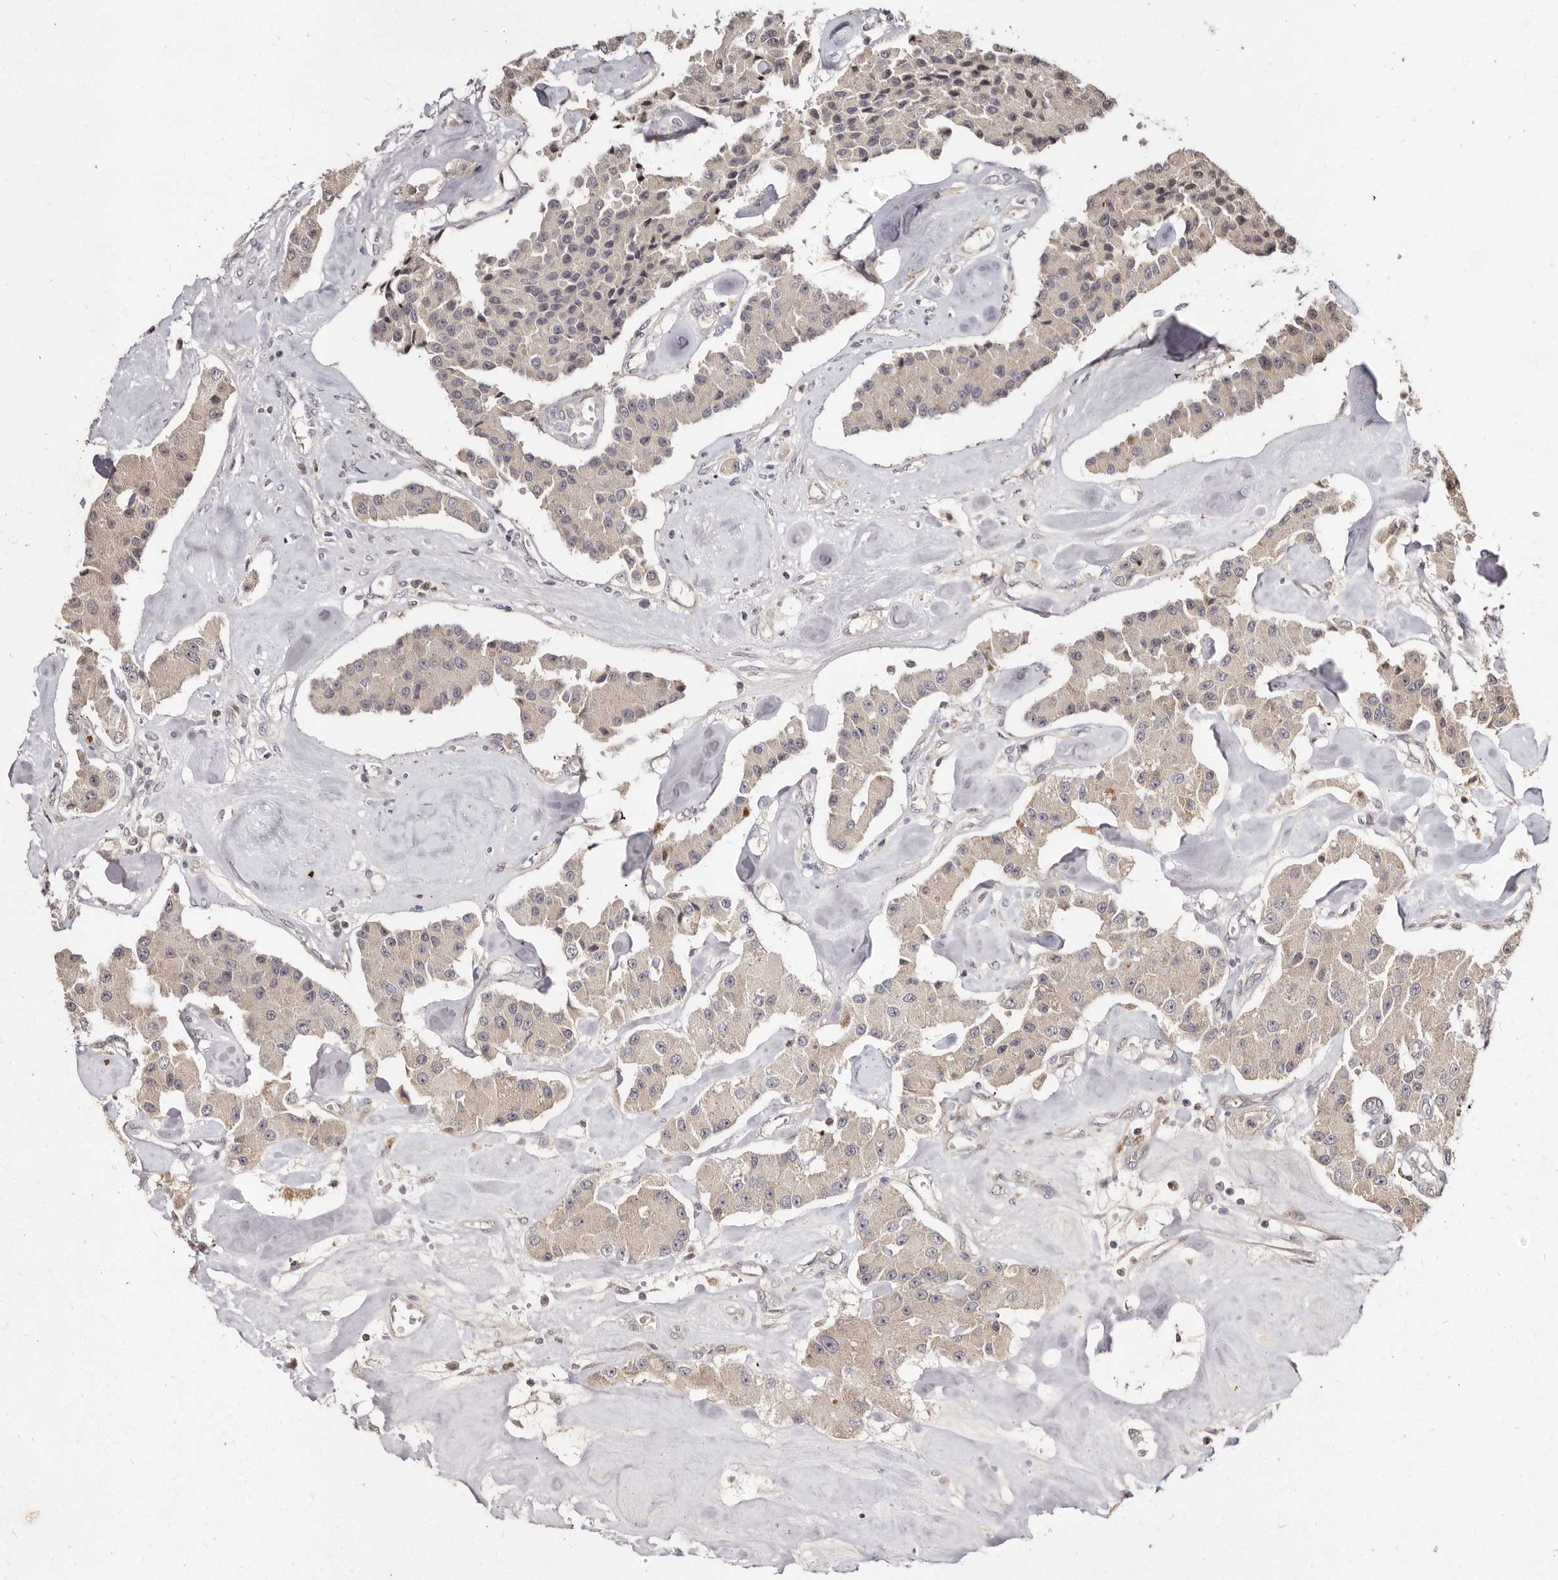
{"staining": {"intensity": "weak", "quantity": "<25%", "location": "cytoplasmic/membranous"}, "tissue": "carcinoid", "cell_type": "Tumor cells", "image_type": "cancer", "snomed": [{"axis": "morphology", "description": "Carcinoid, malignant, NOS"}, {"axis": "topography", "description": "Pancreas"}], "caption": "Carcinoid (malignant) was stained to show a protein in brown. There is no significant staining in tumor cells.", "gene": "LCORL", "patient": {"sex": "male", "age": 41}}